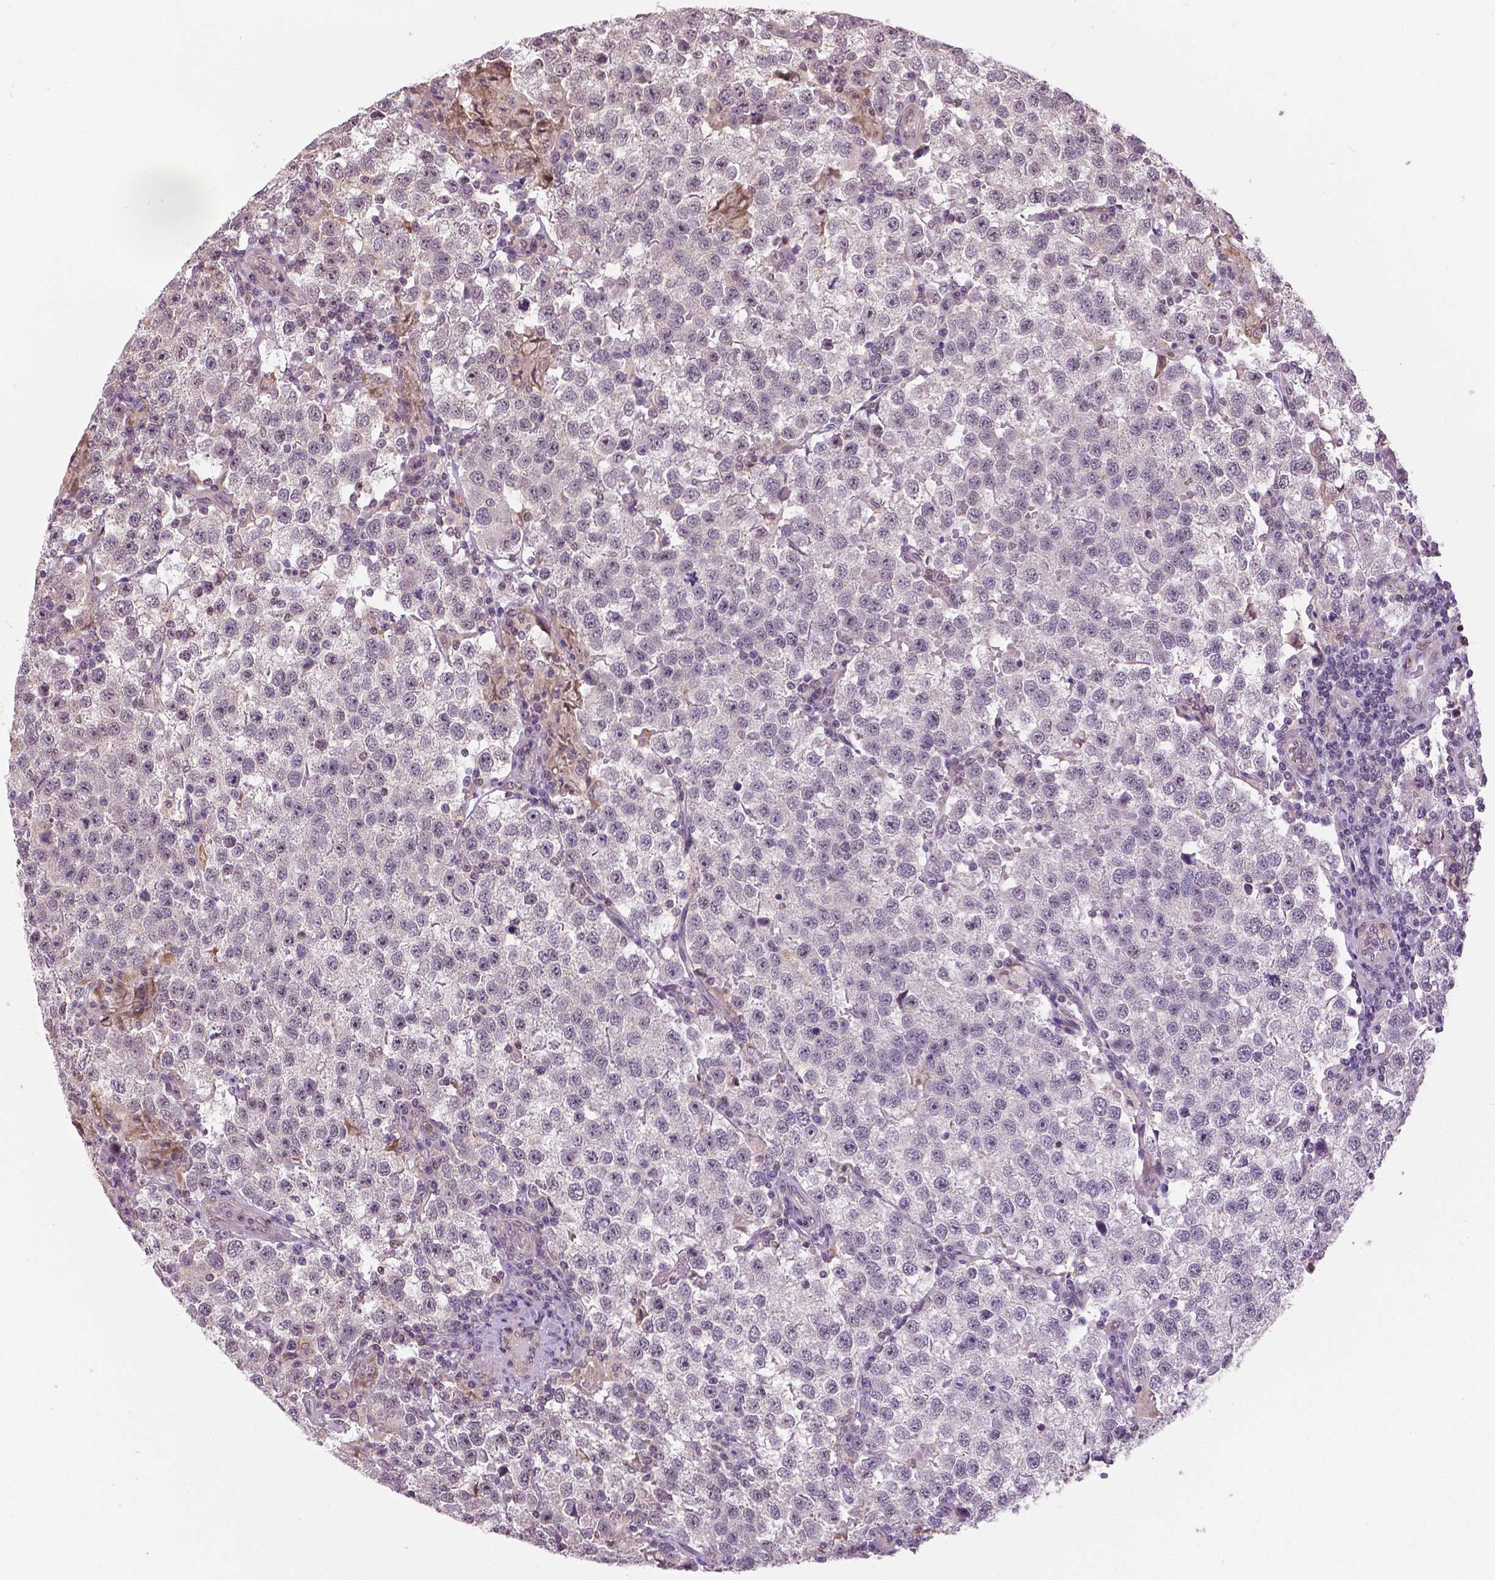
{"staining": {"intensity": "weak", "quantity": "<25%", "location": "nuclear"}, "tissue": "testis cancer", "cell_type": "Tumor cells", "image_type": "cancer", "snomed": [{"axis": "morphology", "description": "Seminoma, NOS"}, {"axis": "topography", "description": "Testis"}], "caption": "An immunohistochemistry histopathology image of seminoma (testis) is shown. There is no staining in tumor cells of seminoma (testis). Brightfield microscopy of immunohistochemistry (IHC) stained with DAB (3,3'-diaminobenzidine) (brown) and hematoxylin (blue), captured at high magnification.", "gene": "ANXA13", "patient": {"sex": "male", "age": 37}}